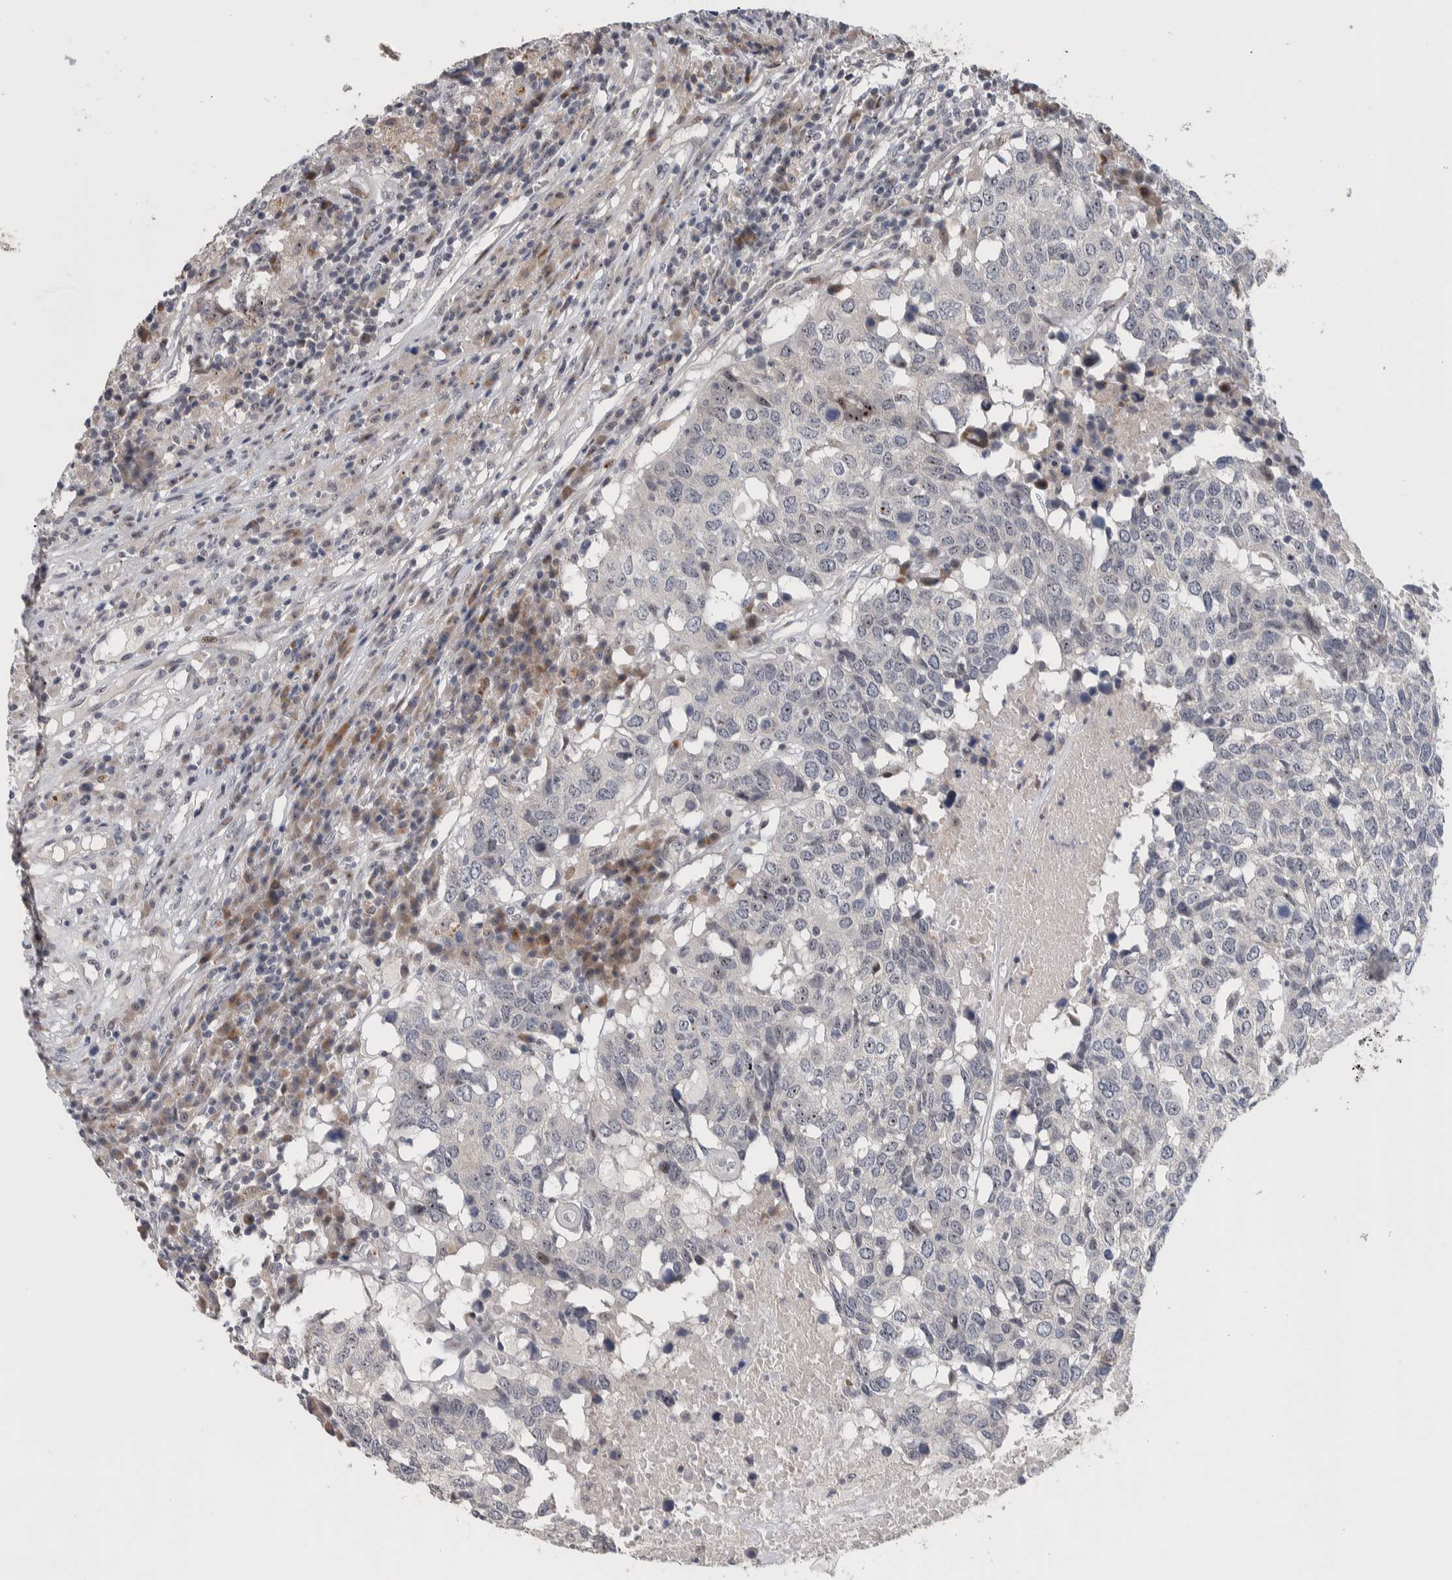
{"staining": {"intensity": "moderate", "quantity": "25%-75%", "location": "nuclear"}, "tissue": "head and neck cancer", "cell_type": "Tumor cells", "image_type": "cancer", "snomed": [{"axis": "morphology", "description": "Squamous cell carcinoma, NOS"}, {"axis": "topography", "description": "Head-Neck"}], "caption": "Protein expression analysis of head and neck cancer demonstrates moderate nuclear expression in about 25%-75% of tumor cells. (Stains: DAB (3,3'-diaminobenzidine) in brown, nuclei in blue, Microscopy: brightfield microscopy at high magnification).", "gene": "PRRG4", "patient": {"sex": "male", "age": 66}}